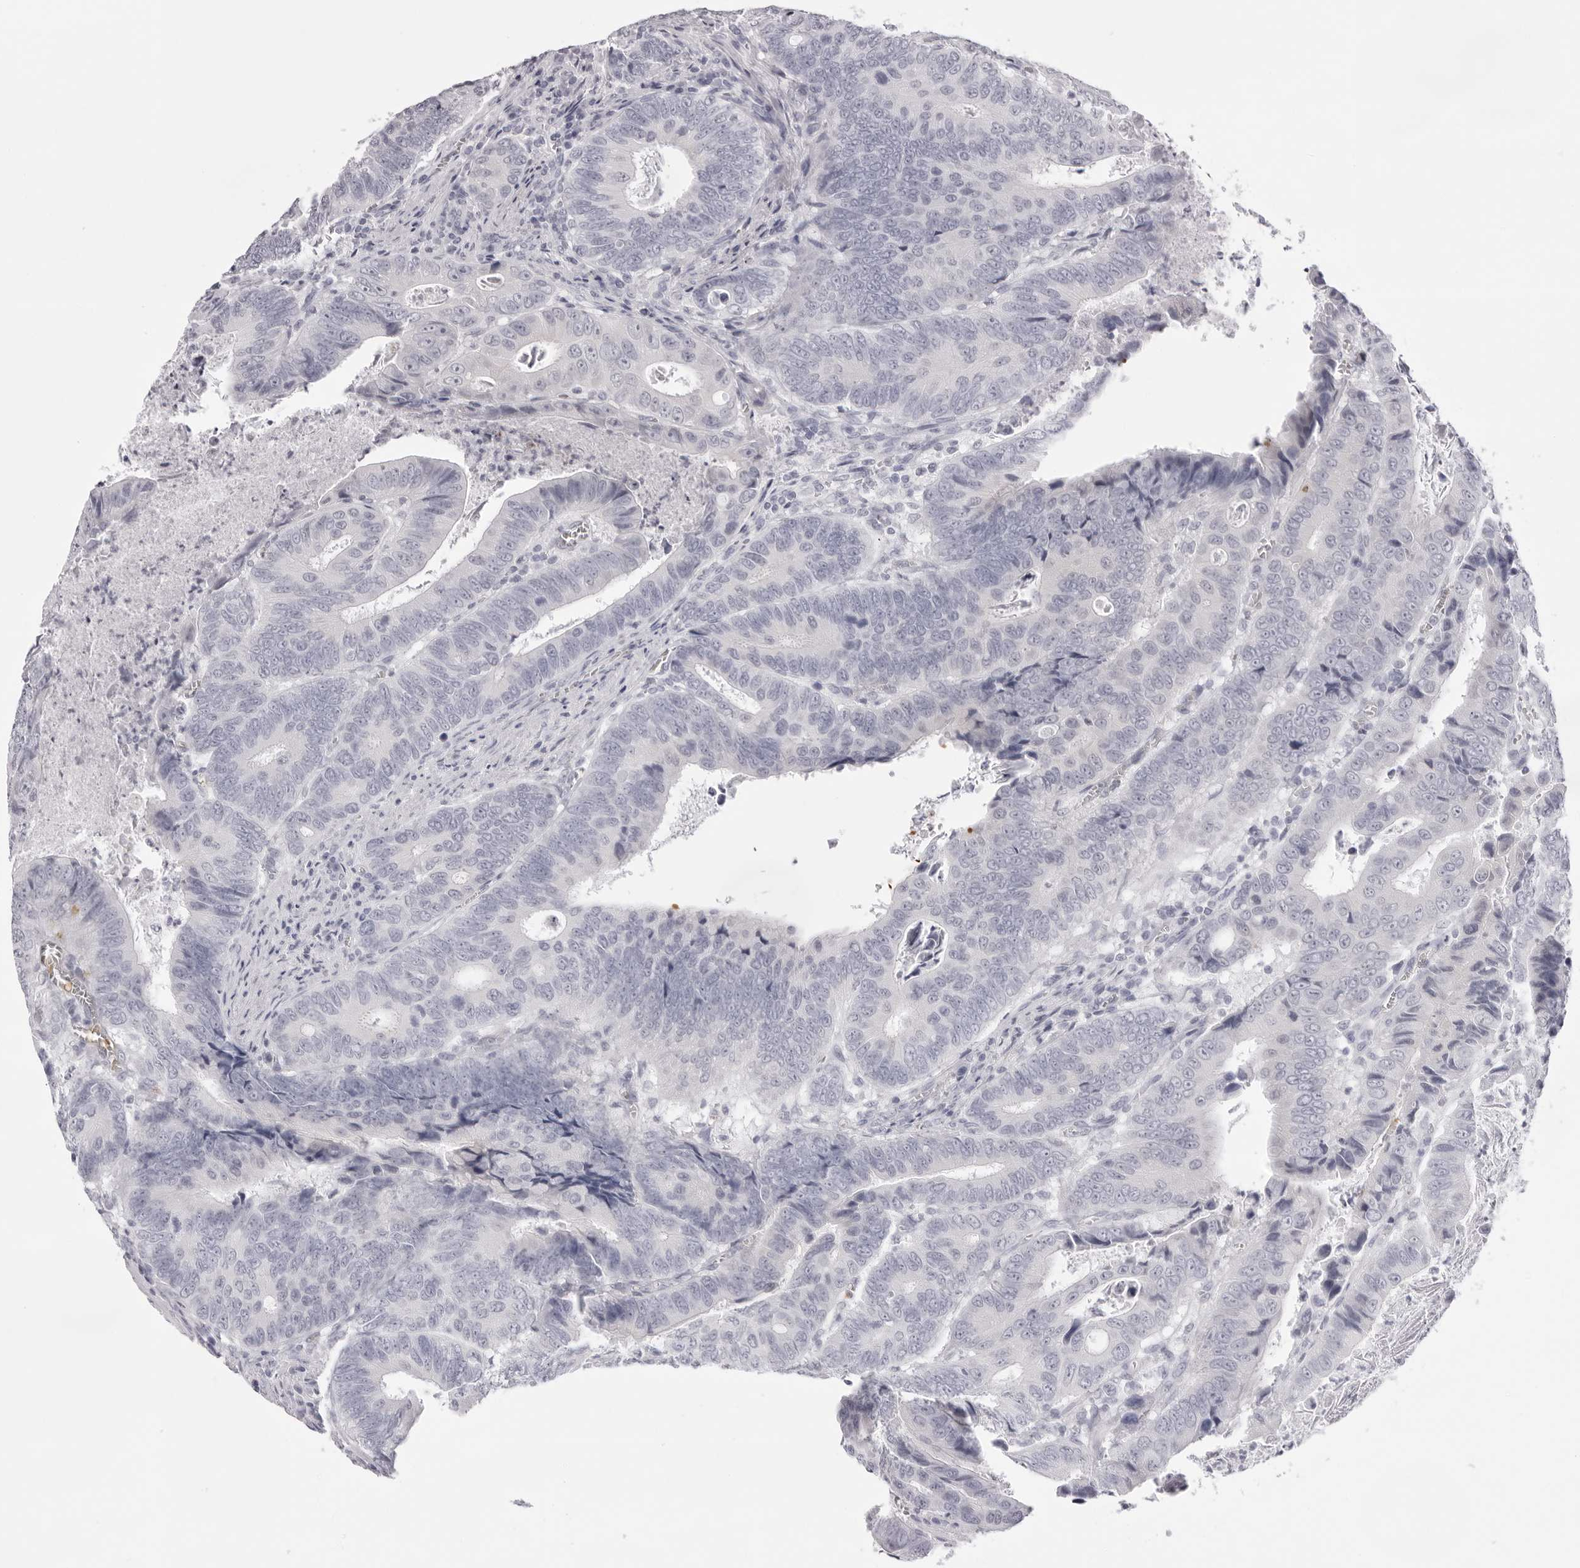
{"staining": {"intensity": "negative", "quantity": "none", "location": "none"}, "tissue": "colorectal cancer", "cell_type": "Tumor cells", "image_type": "cancer", "snomed": [{"axis": "morphology", "description": "Adenocarcinoma, NOS"}, {"axis": "topography", "description": "Colon"}], "caption": "Protein analysis of colorectal cancer reveals no significant positivity in tumor cells.", "gene": "SPTA1", "patient": {"sex": "male", "age": 72}}